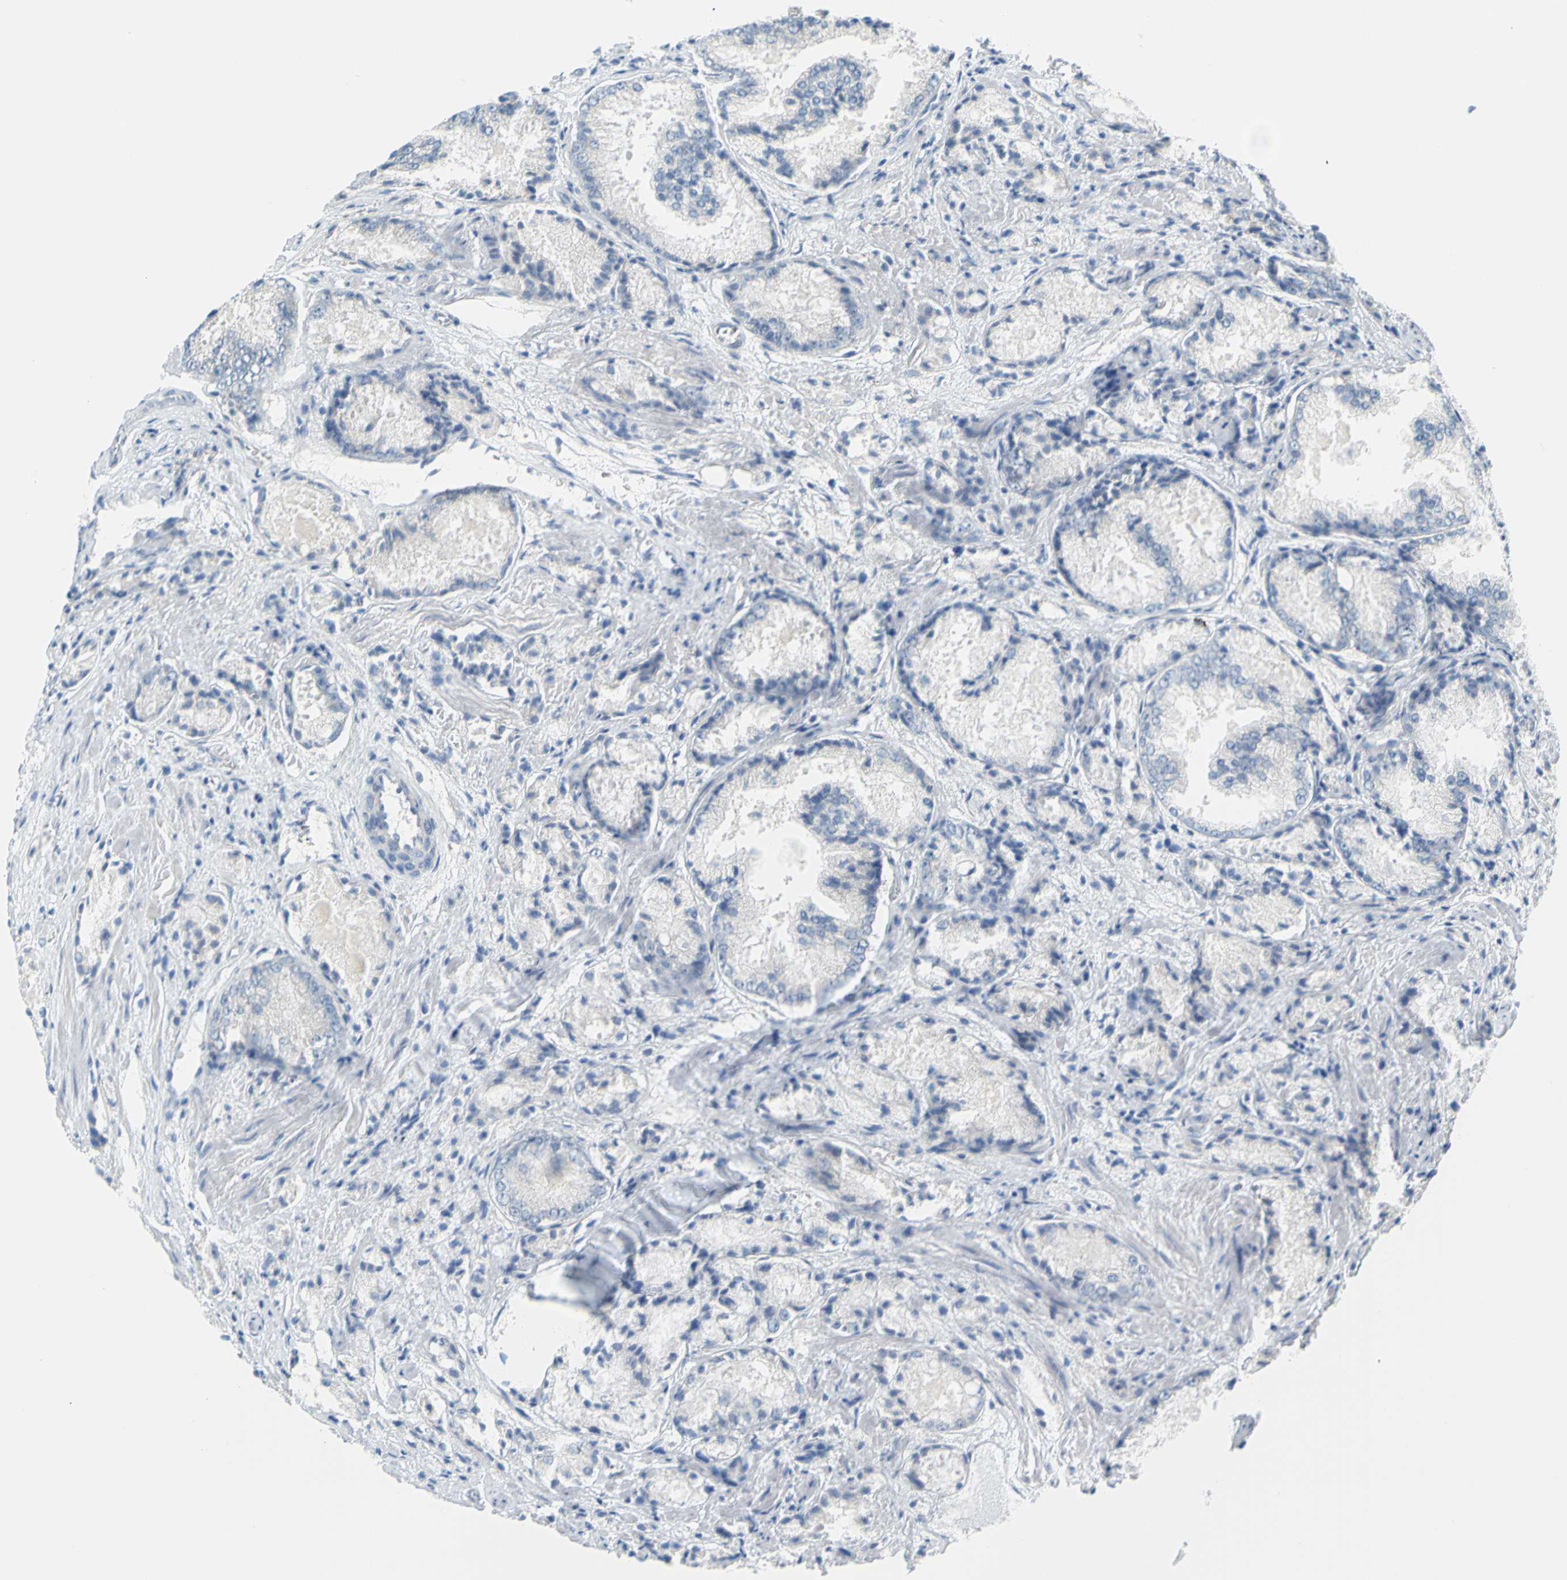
{"staining": {"intensity": "negative", "quantity": "none", "location": "none"}, "tissue": "prostate cancer", "cell_type": "Tumor cells", "image_type": "cancer", "snomed": [{"axis": "morphology", "description": "Adenocarcinoma, Low grade"}, {"axis": "topography", "description": "Prostate"}], "caption": "Immunohistochemistry photomicrograph of prostate cancer stained for a protein (brown), which displays no staining in tumor cells.", "gene": "DCT", "patient": {"sex": "male", "age": 64}}